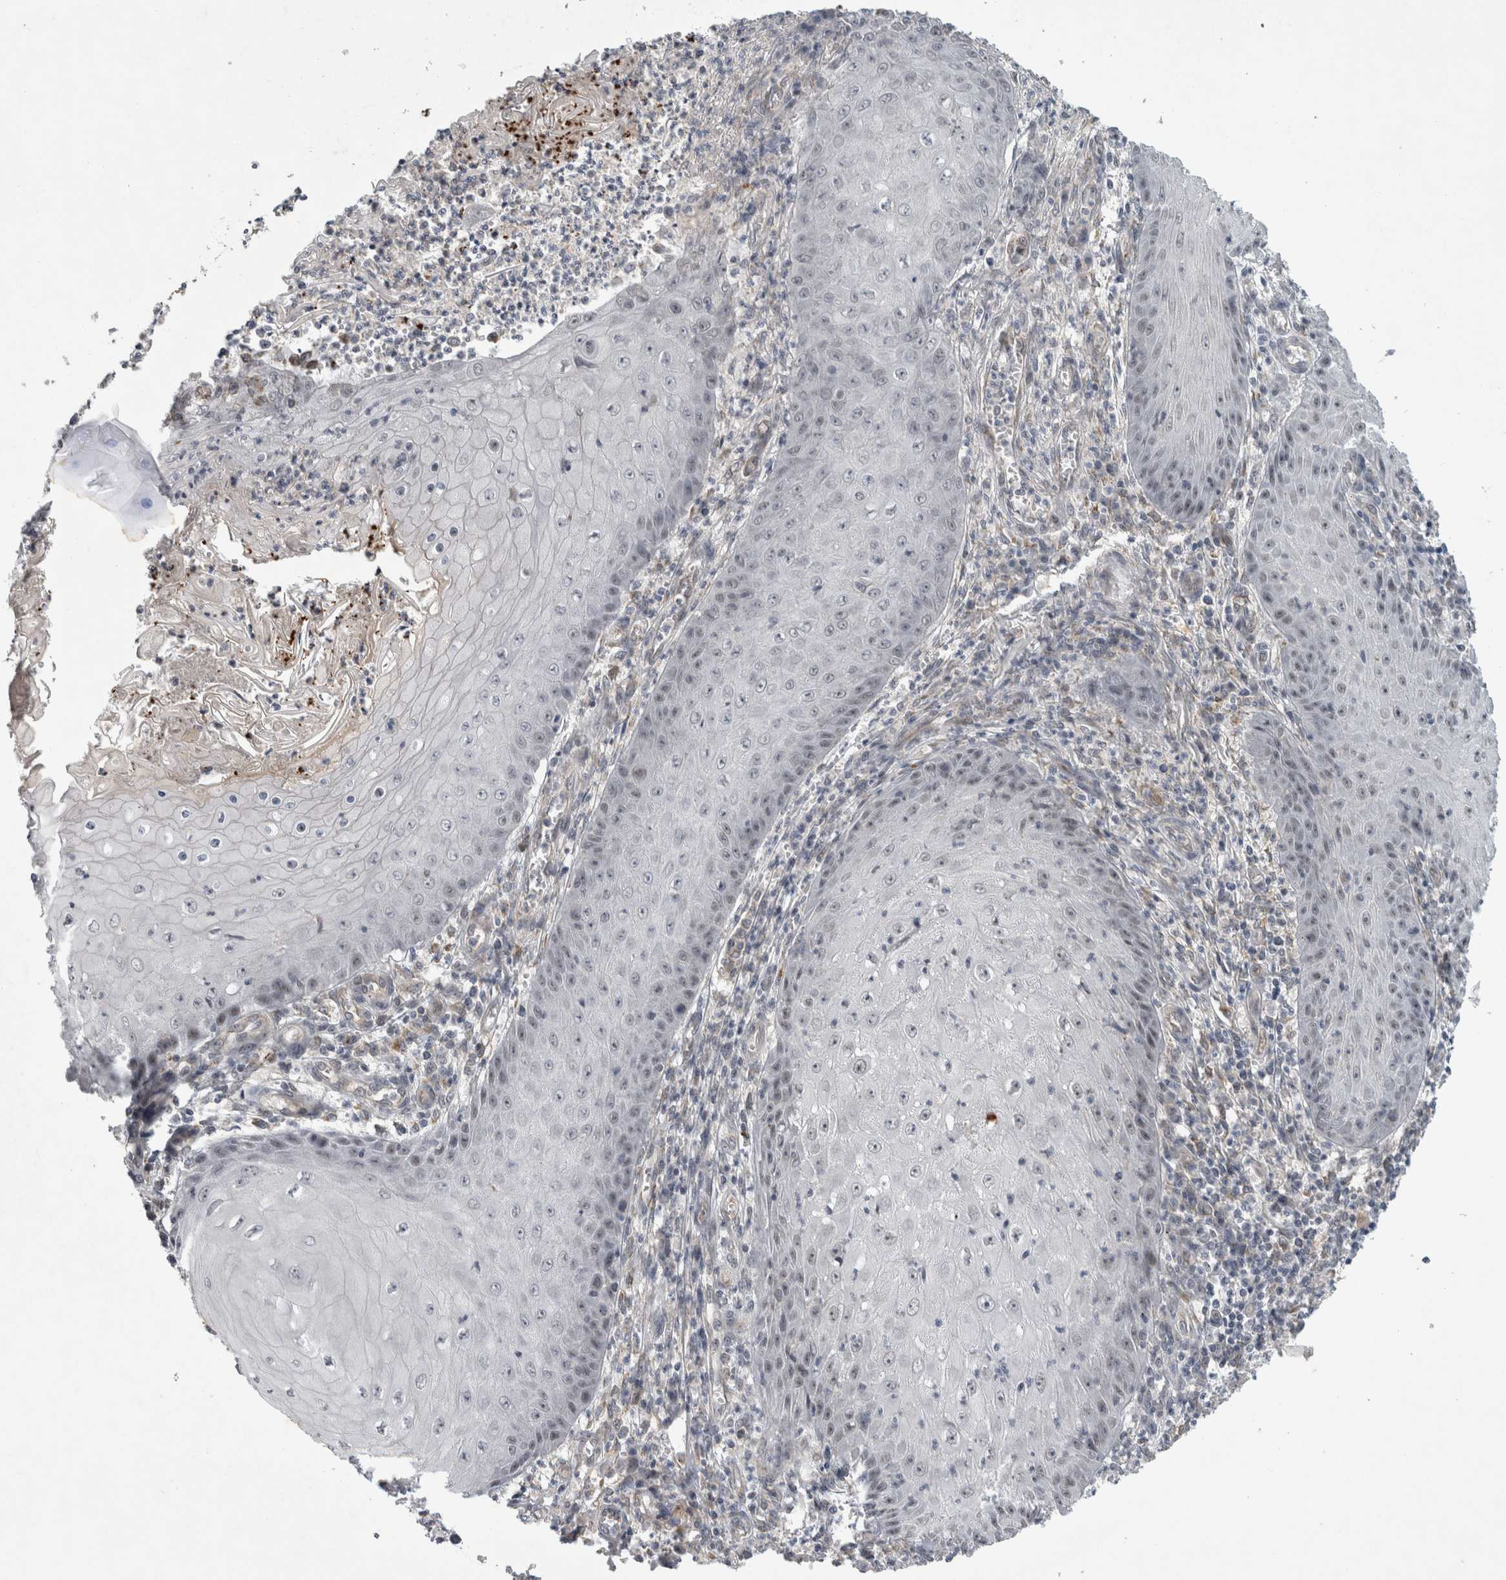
{"staining": {"intensity": "negative", "quantity": "none", "location": "none"}, "tissue": "skin cancer", "cell_type": "Tumor cells", "image_type": "cancer", "snomed": [{"axis": "morphology", "description": "Squamous cell carcinoma, NOS"}, {"axis": "topography", "description": "Skin"}], "caption": "The immunohistochemistry image has no significant expression in tumor cells of squamous cell carcinoma (skin) tissue.", "gene": "PARP11", "patient": {"sex": "female", "age": 73}}